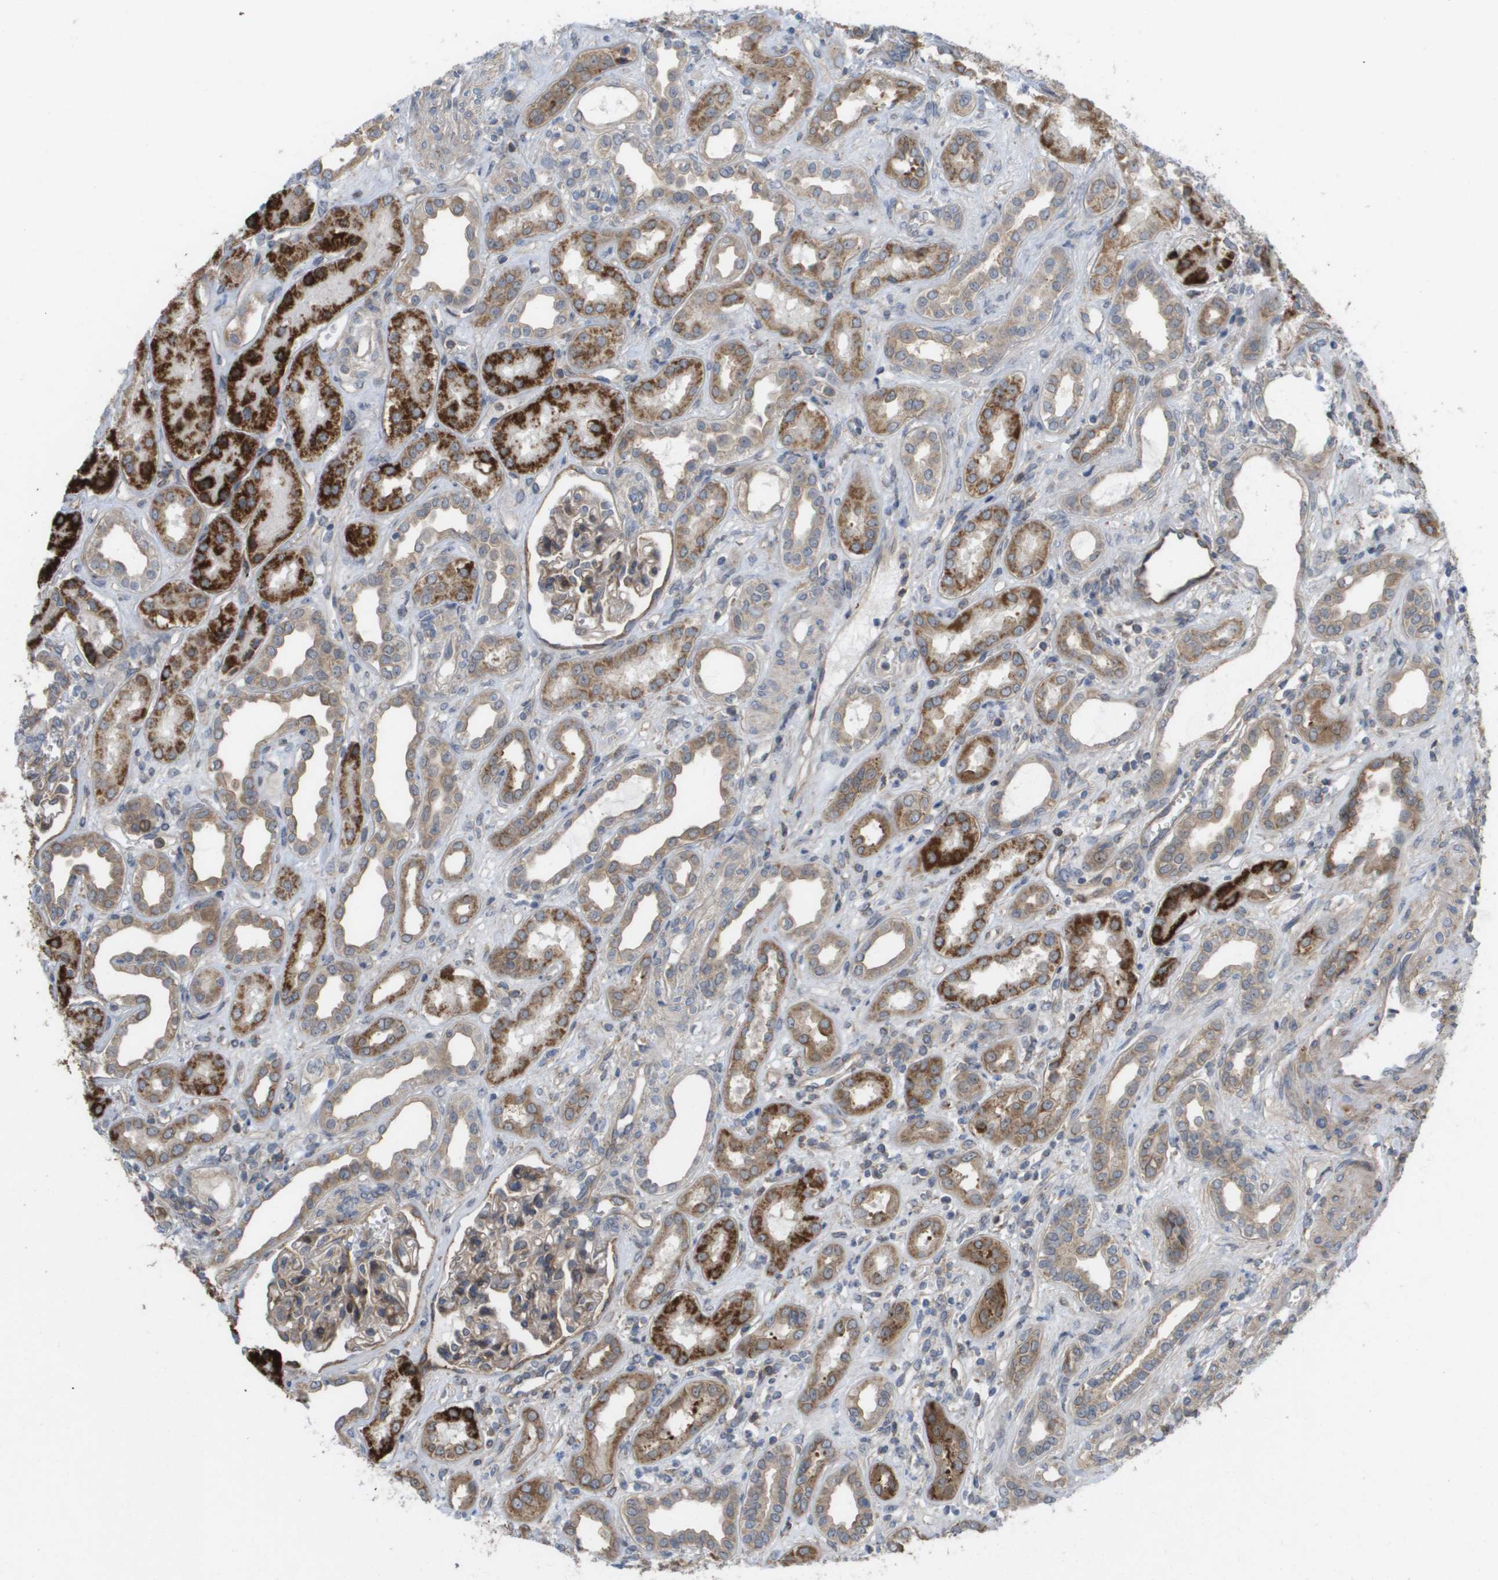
{"staining": {"intensity": "weak", "quantity": ">75%", "location": "cytoplasmic/membranous"}, "tissue": "kidney", "cell_type": "Cells in glomeruli", "image_type": "normal", "snomed": [{"axis": "morphology", "description": "Normal tissue, NOS"}, {"axis": "topography", "description": "Kidney"}], "caption": "Kidney stained for a protein exhibits weak cytoplasmic/membranous positivity in cells in glomeruli. Using DAB (3,3'-diaminobenzidine) (brown) and hematoxylin (blue) stains, captured at high magnification using brightfield microscopy.", "gene": "MTARC2", "patient": {"sex": "male", "age": 59}}